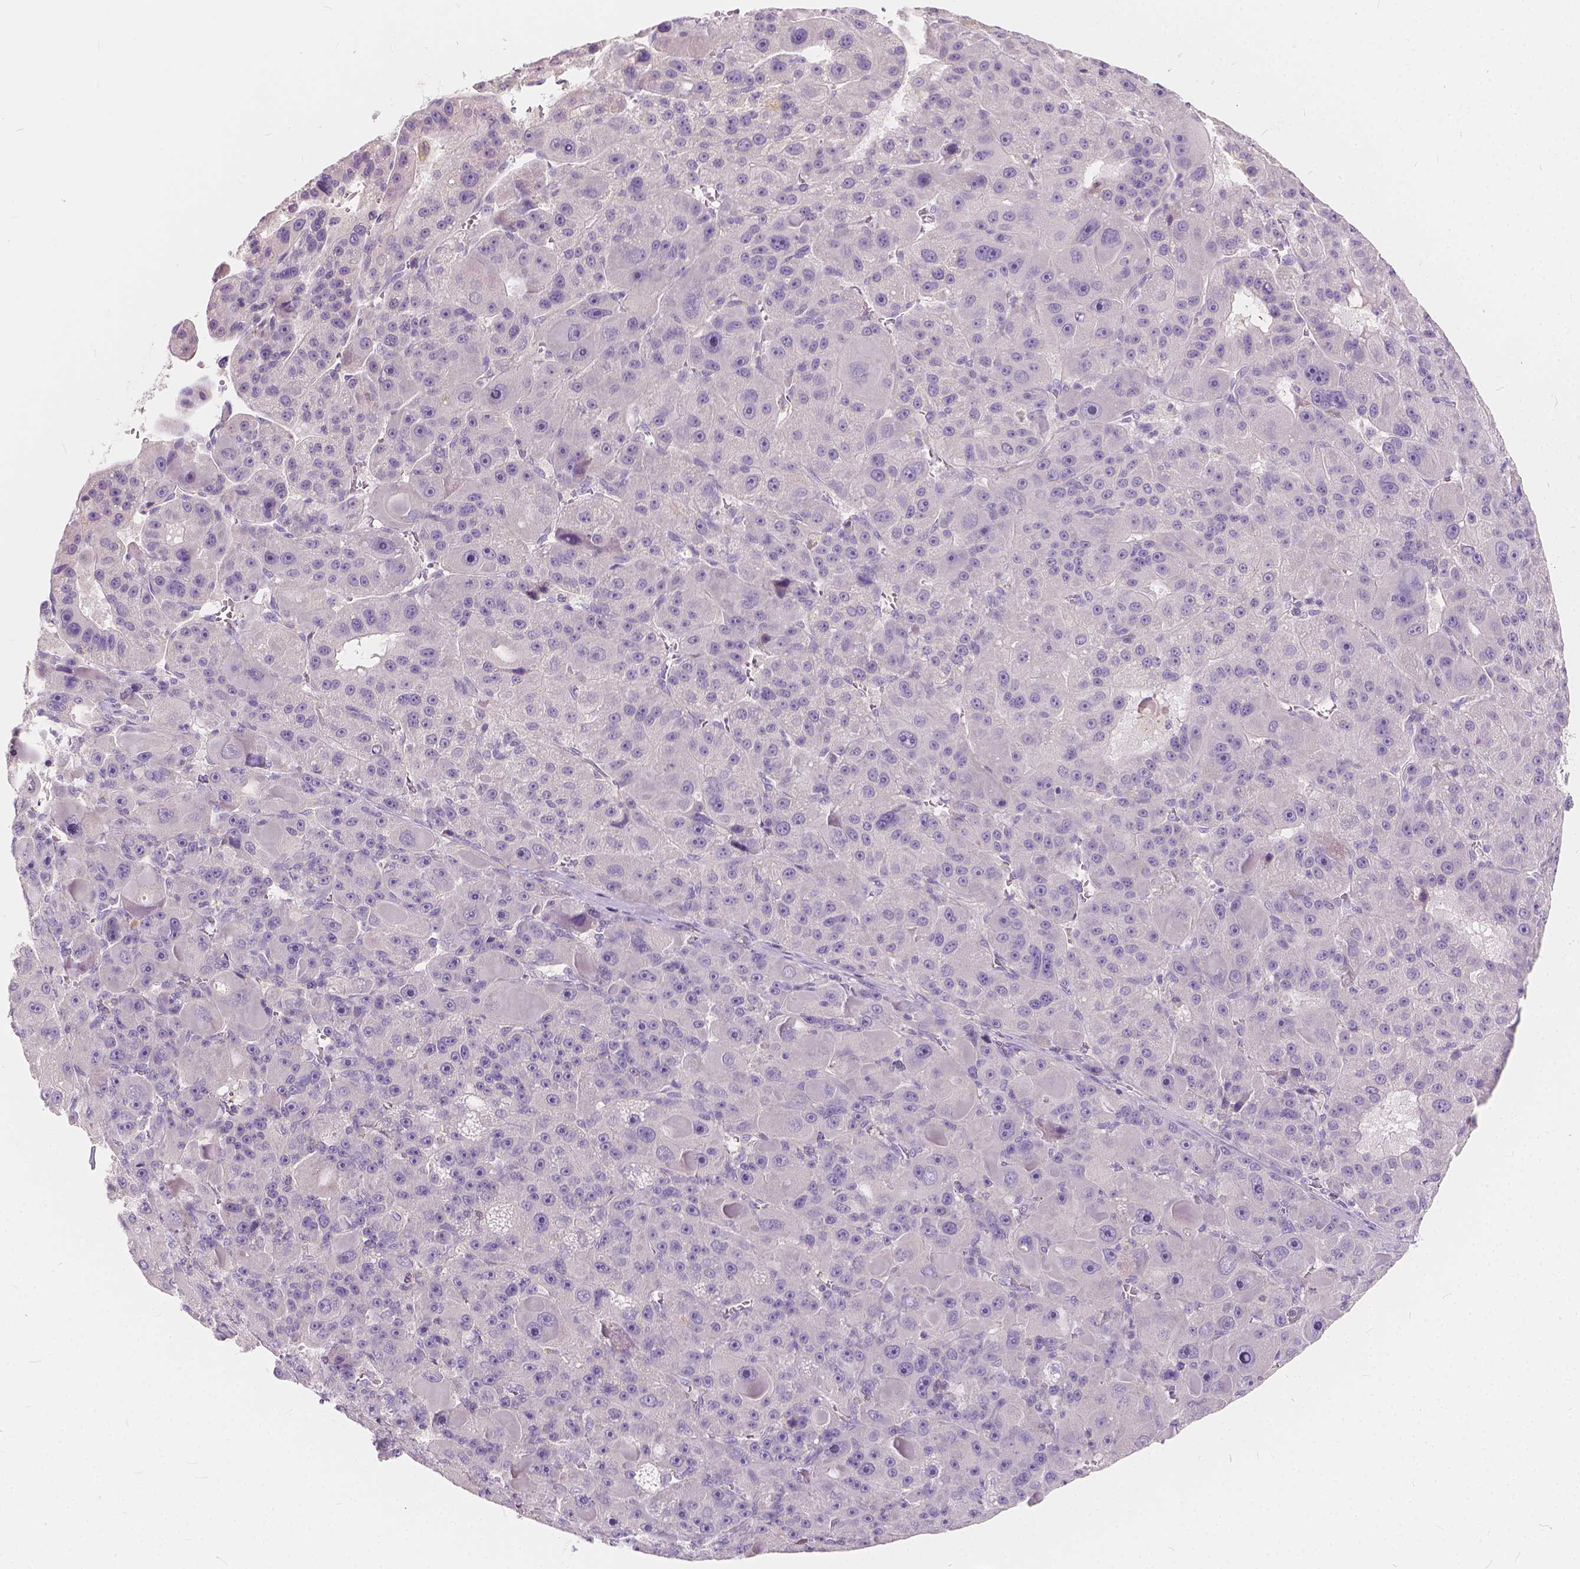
{"staining": {"intensity": "negative", "quantity": "none", "location": "none"}, "tissue": "liver cancer", "cell_type": "Tumor cells", "image_type": "cancer", "snomed": [{"axis": "morphology", "description": "Carcinoma, Hepatocellular, NOS"}, {"axis": "topography", "description": "Liver"}], "caption": "Immunohistochemistry (IHC) histopathology image of liver hepatocellular carcinoma stained for a protein (brown), which exhibits no expression in tumor cells.", "gene": "KIAA0513", "patient": {"sex": "male", "age": 76}}